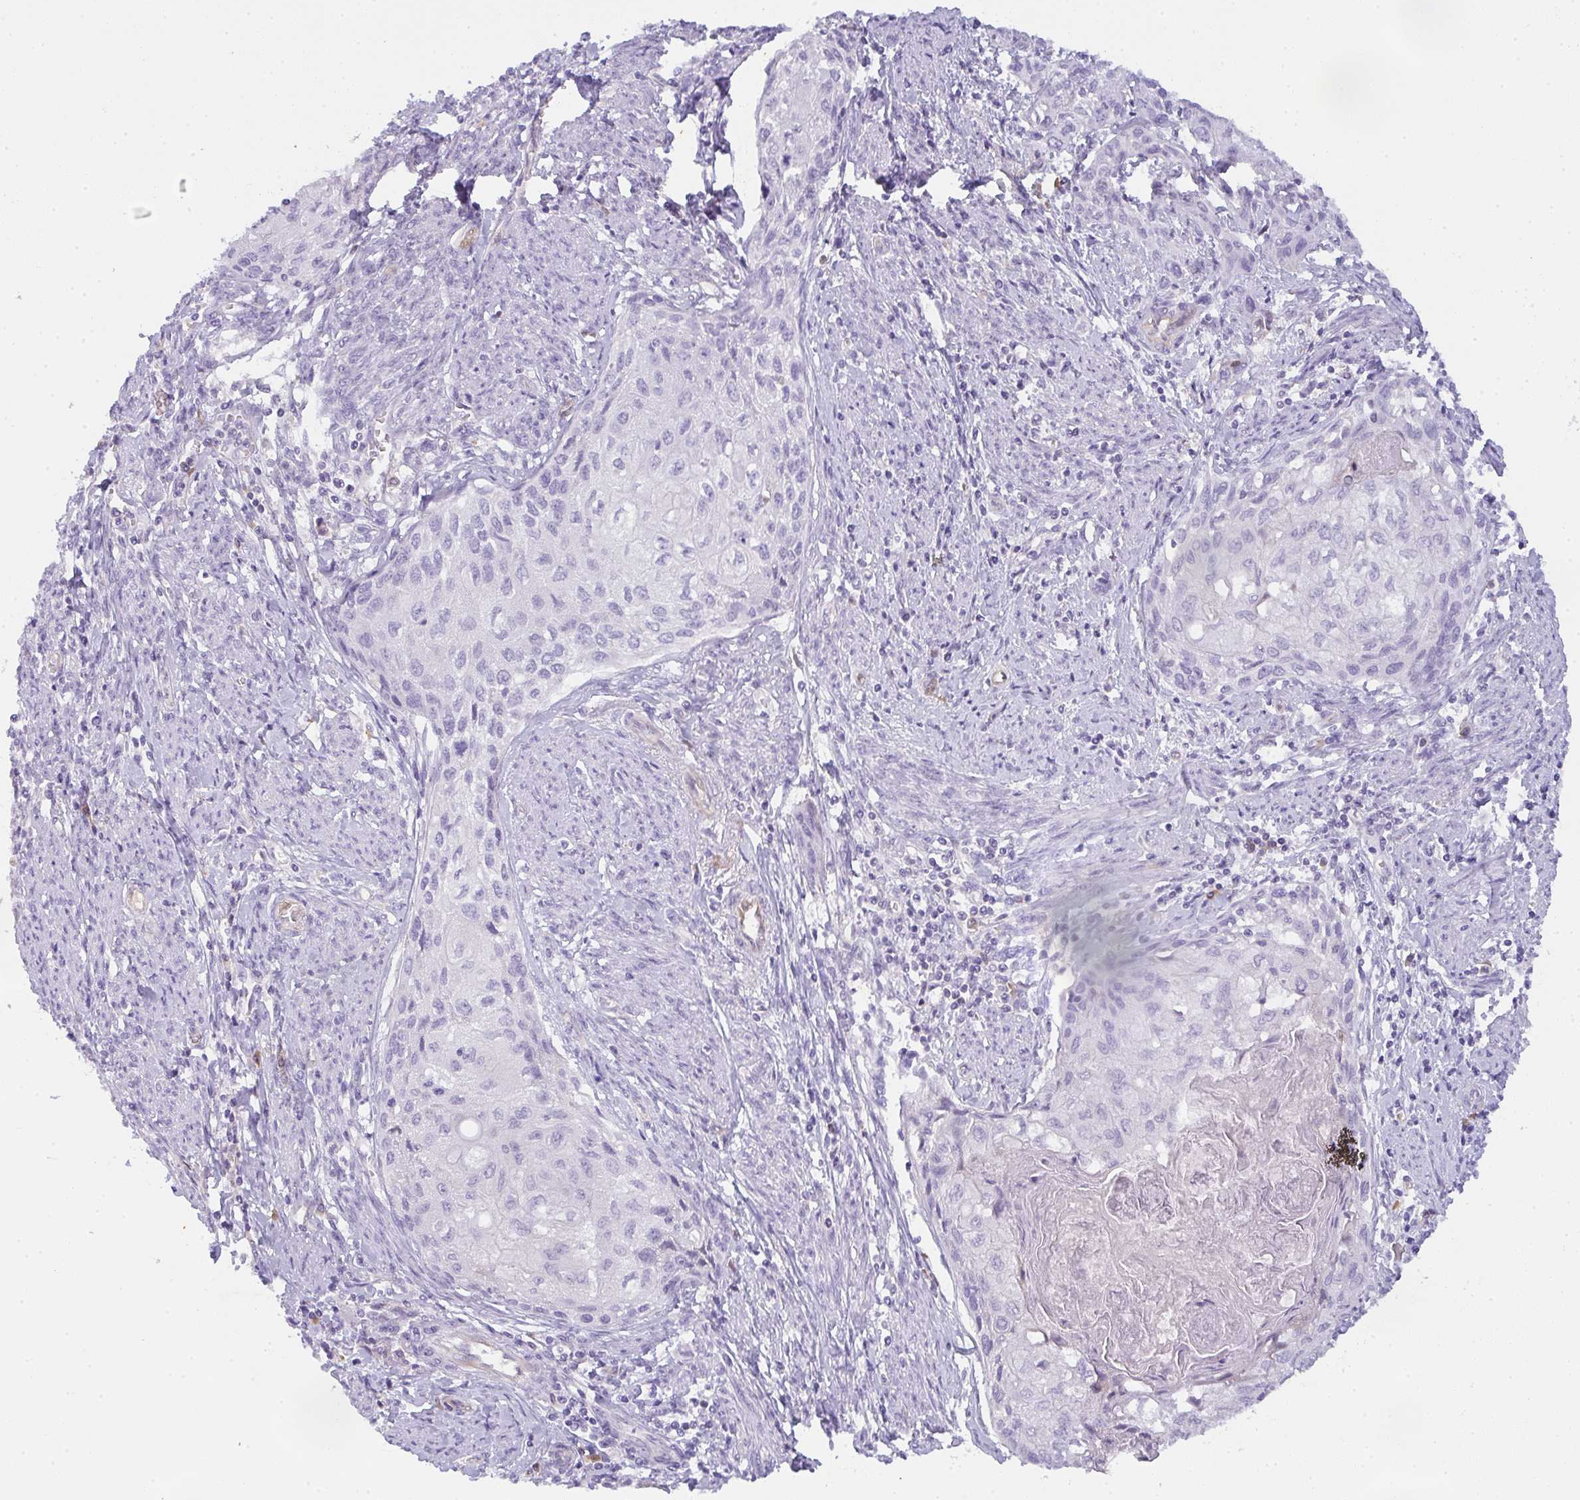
{"staining": {"intensity": "negative", "quantity": "none", "location": "none"}, "tissue": "cervical cancer", "cell_type": "Tumor cells", "image_type": "cancer", "snomed": [{"axis": "morphology", "description": "Squamous cell carcinoma, NOS"}, {"axis": "topography", "description": "Cervix"}], "caption": "Immunohistochemistry of human cervical cancer (squamous cell carcinoma) displays no staining in tumor cells.", "gene": "COX7B", "patient": {"sex": "female", "age": 67}}